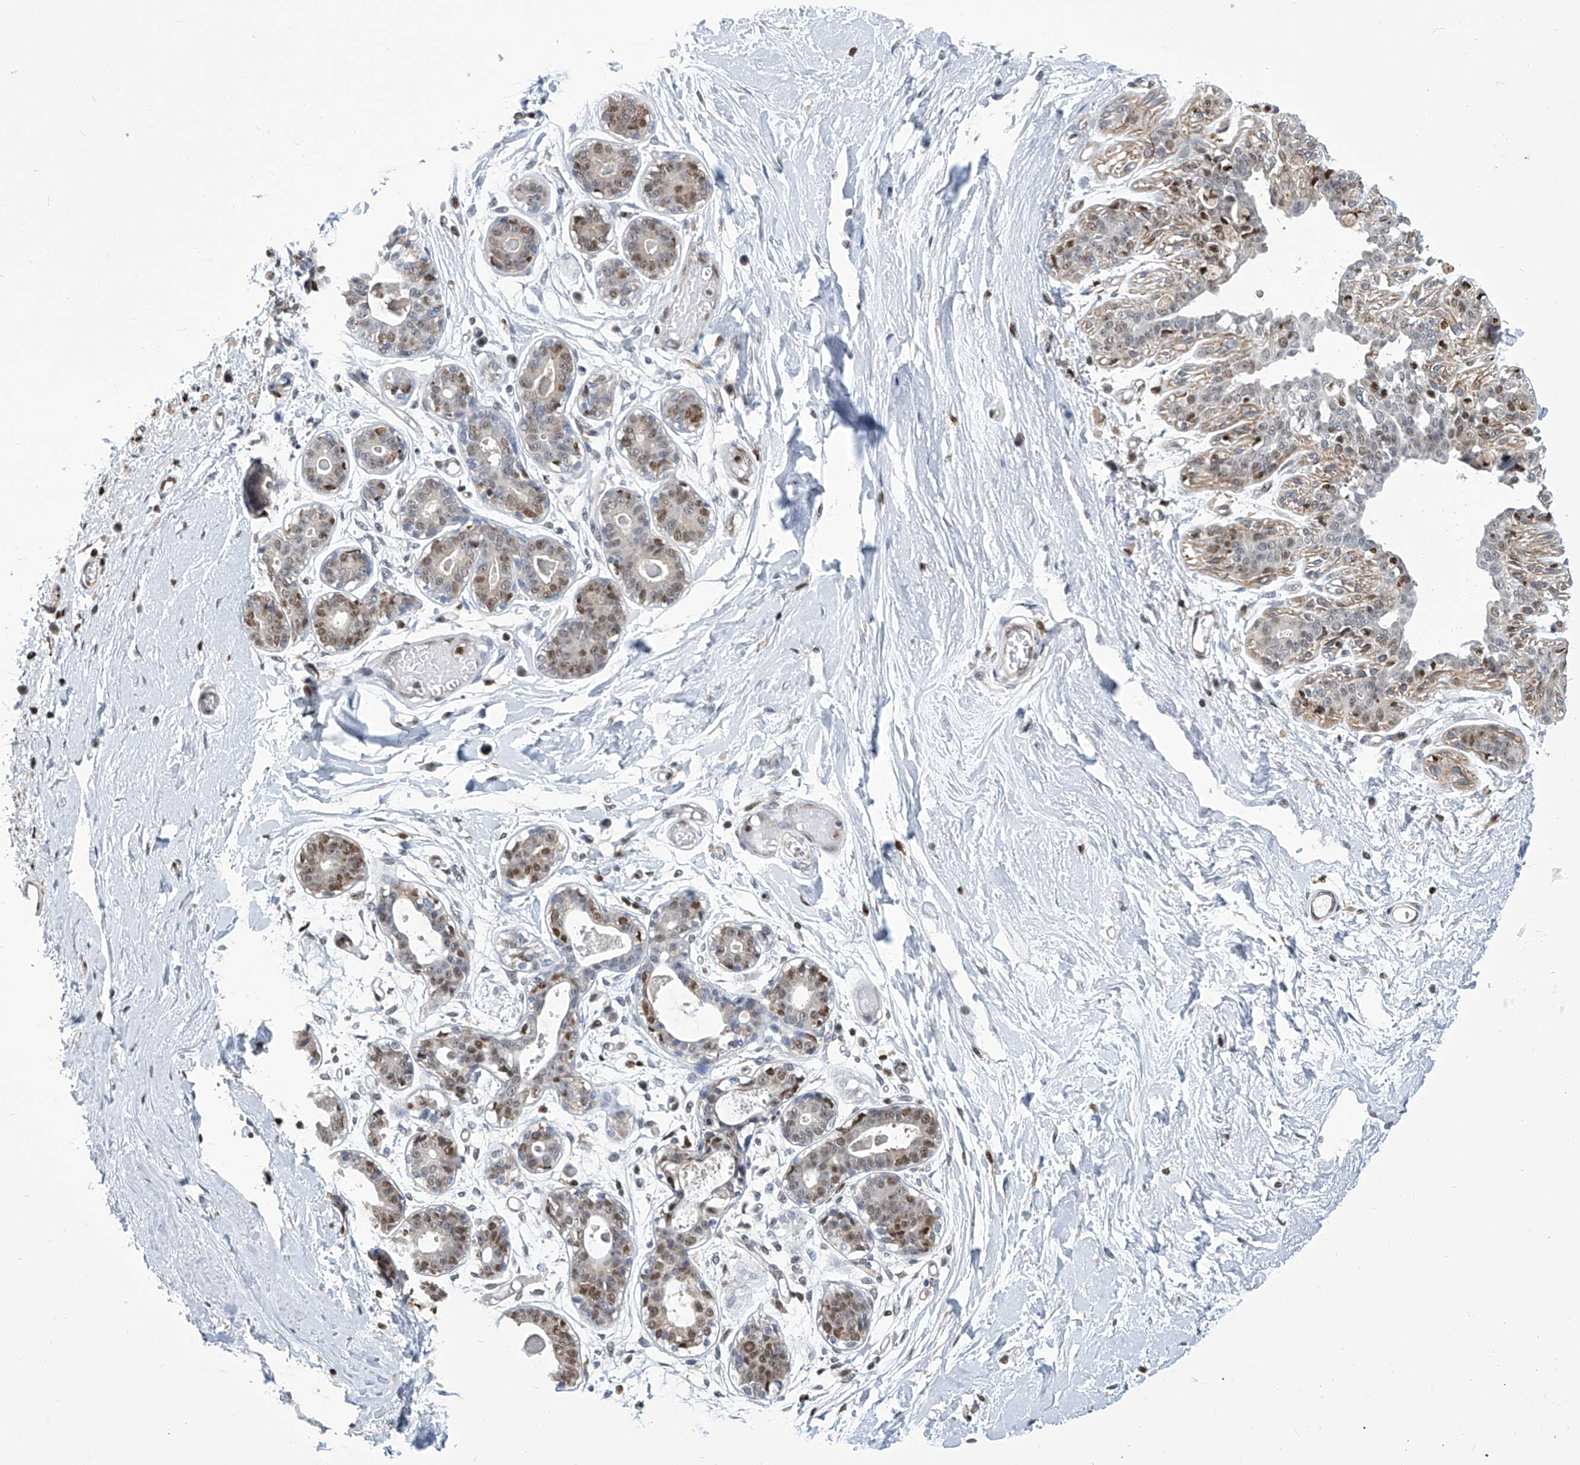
{"staining": {"intensity": "negative", "quantity": "none", "location": "none"}, "tissue": "breast", "cell_type": "Adipocytes", "image_type": "normal", "snomed": [{"axis": "morphology", "description": "Normal tissue, NOS"}, {"axis": "topography", "description": "Breast"}], "caption": "Immunohistochemistry image of unremarkable breast: human breast stained with DAB (3,3'-diaminobenzidine) displays no significant protein expression in adipocytes. (DAB immunohistochemistry (IHC) visualized using brightfield microscopy, high magnification).", "gene": "SREBF2", "patient": {"sex": "female", "age": 45}}